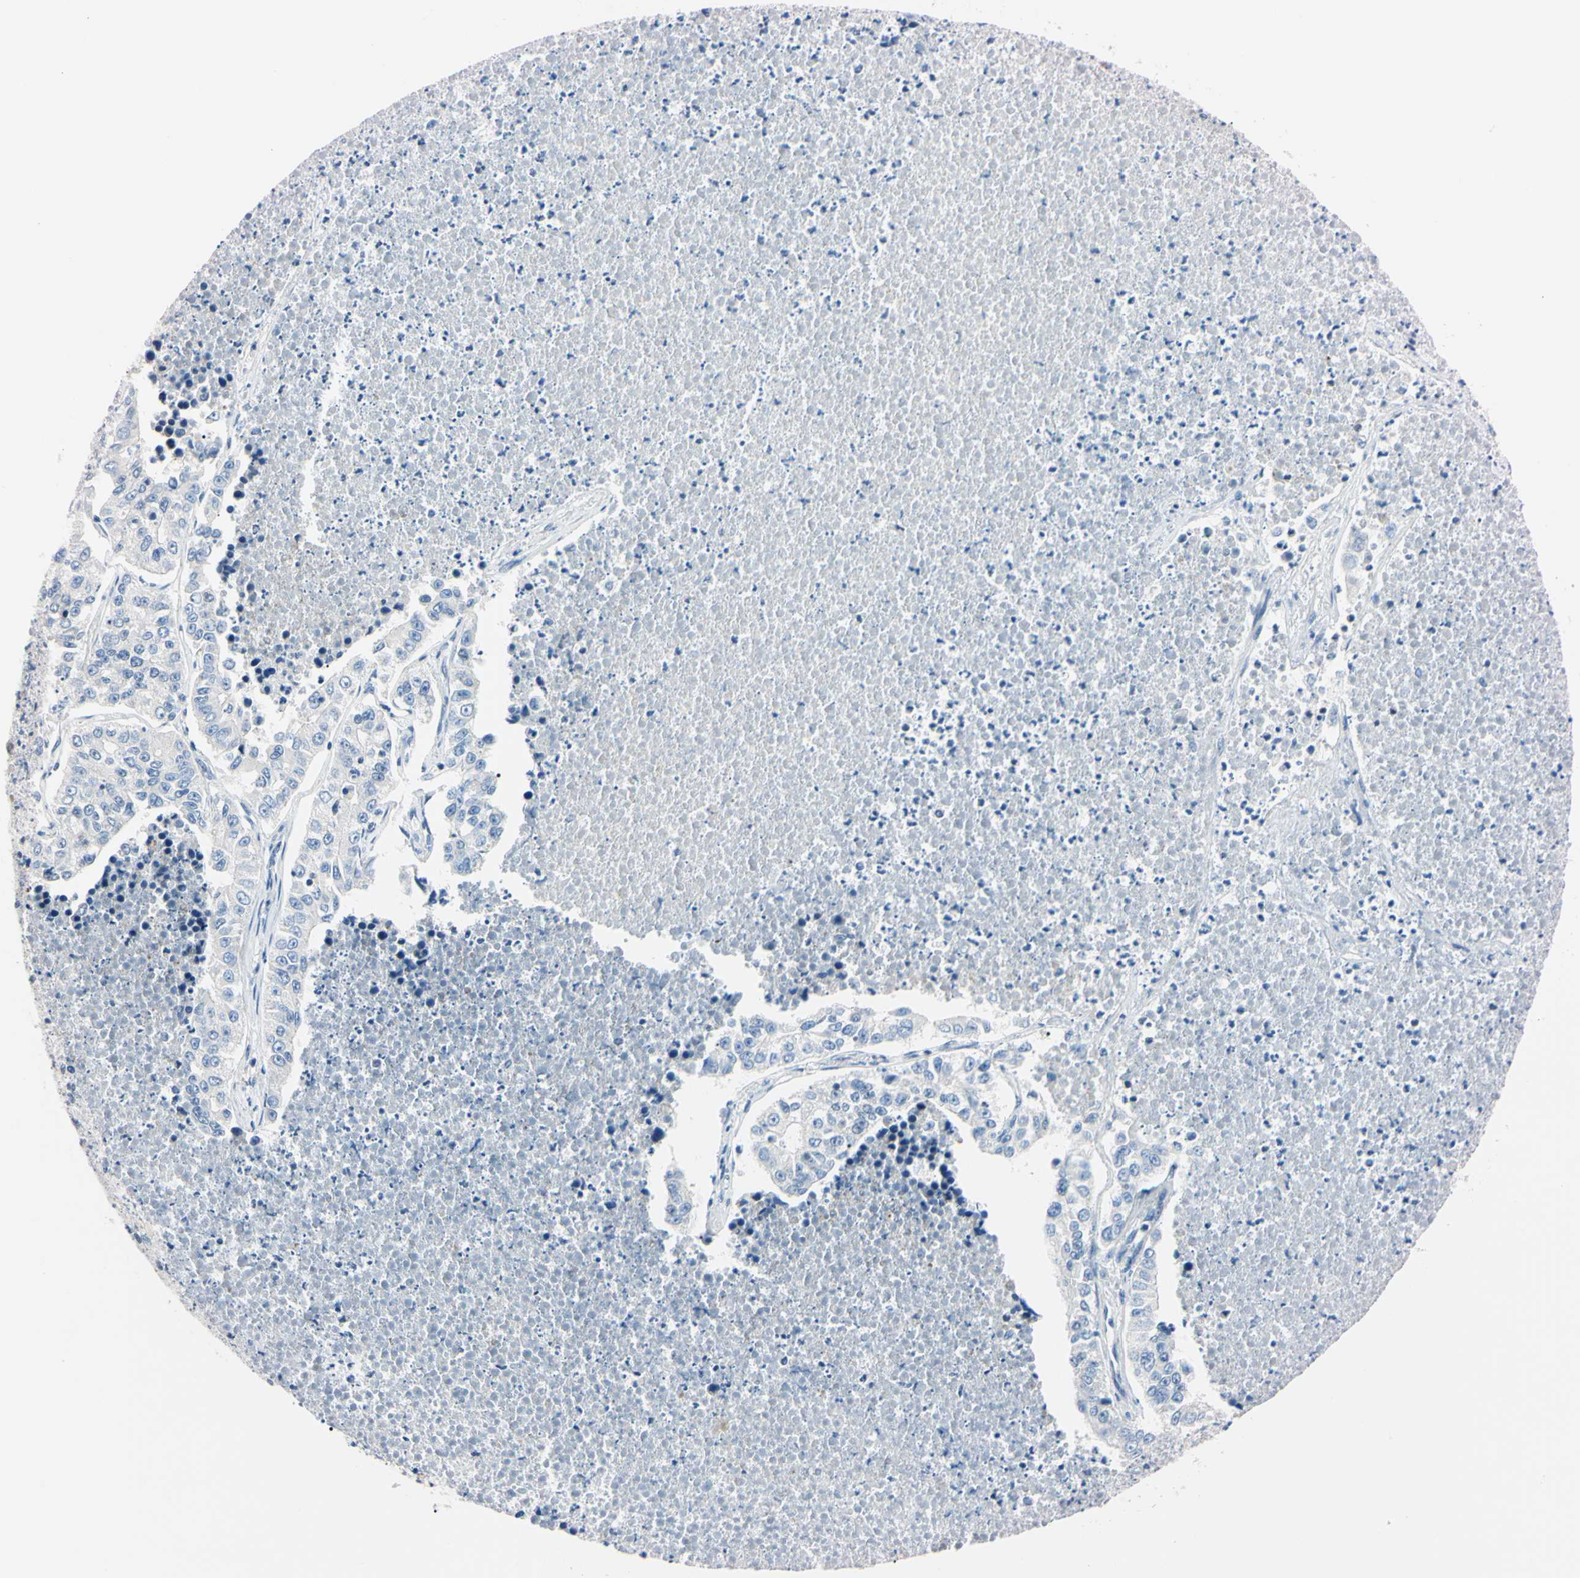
{"staining": {"intensity": "negative", "quantity": "none", "location": "none"}, "tissue": "lung cancer", "cell_type": "Tumor cells", "image_type": "cancer", "snomed": [{"axis": "morphology", "description": "Adenocarcinoma, NOS"}, {"axis": "topography", "description": "Lung"}], "caption": "Immunohistochemical staining of human lung cancer (adenocarcinoma) demonstrates no significant positivity in tumor cells.", "gene": "C1orf174", "patient": {"sex": "male", "age": 49}}